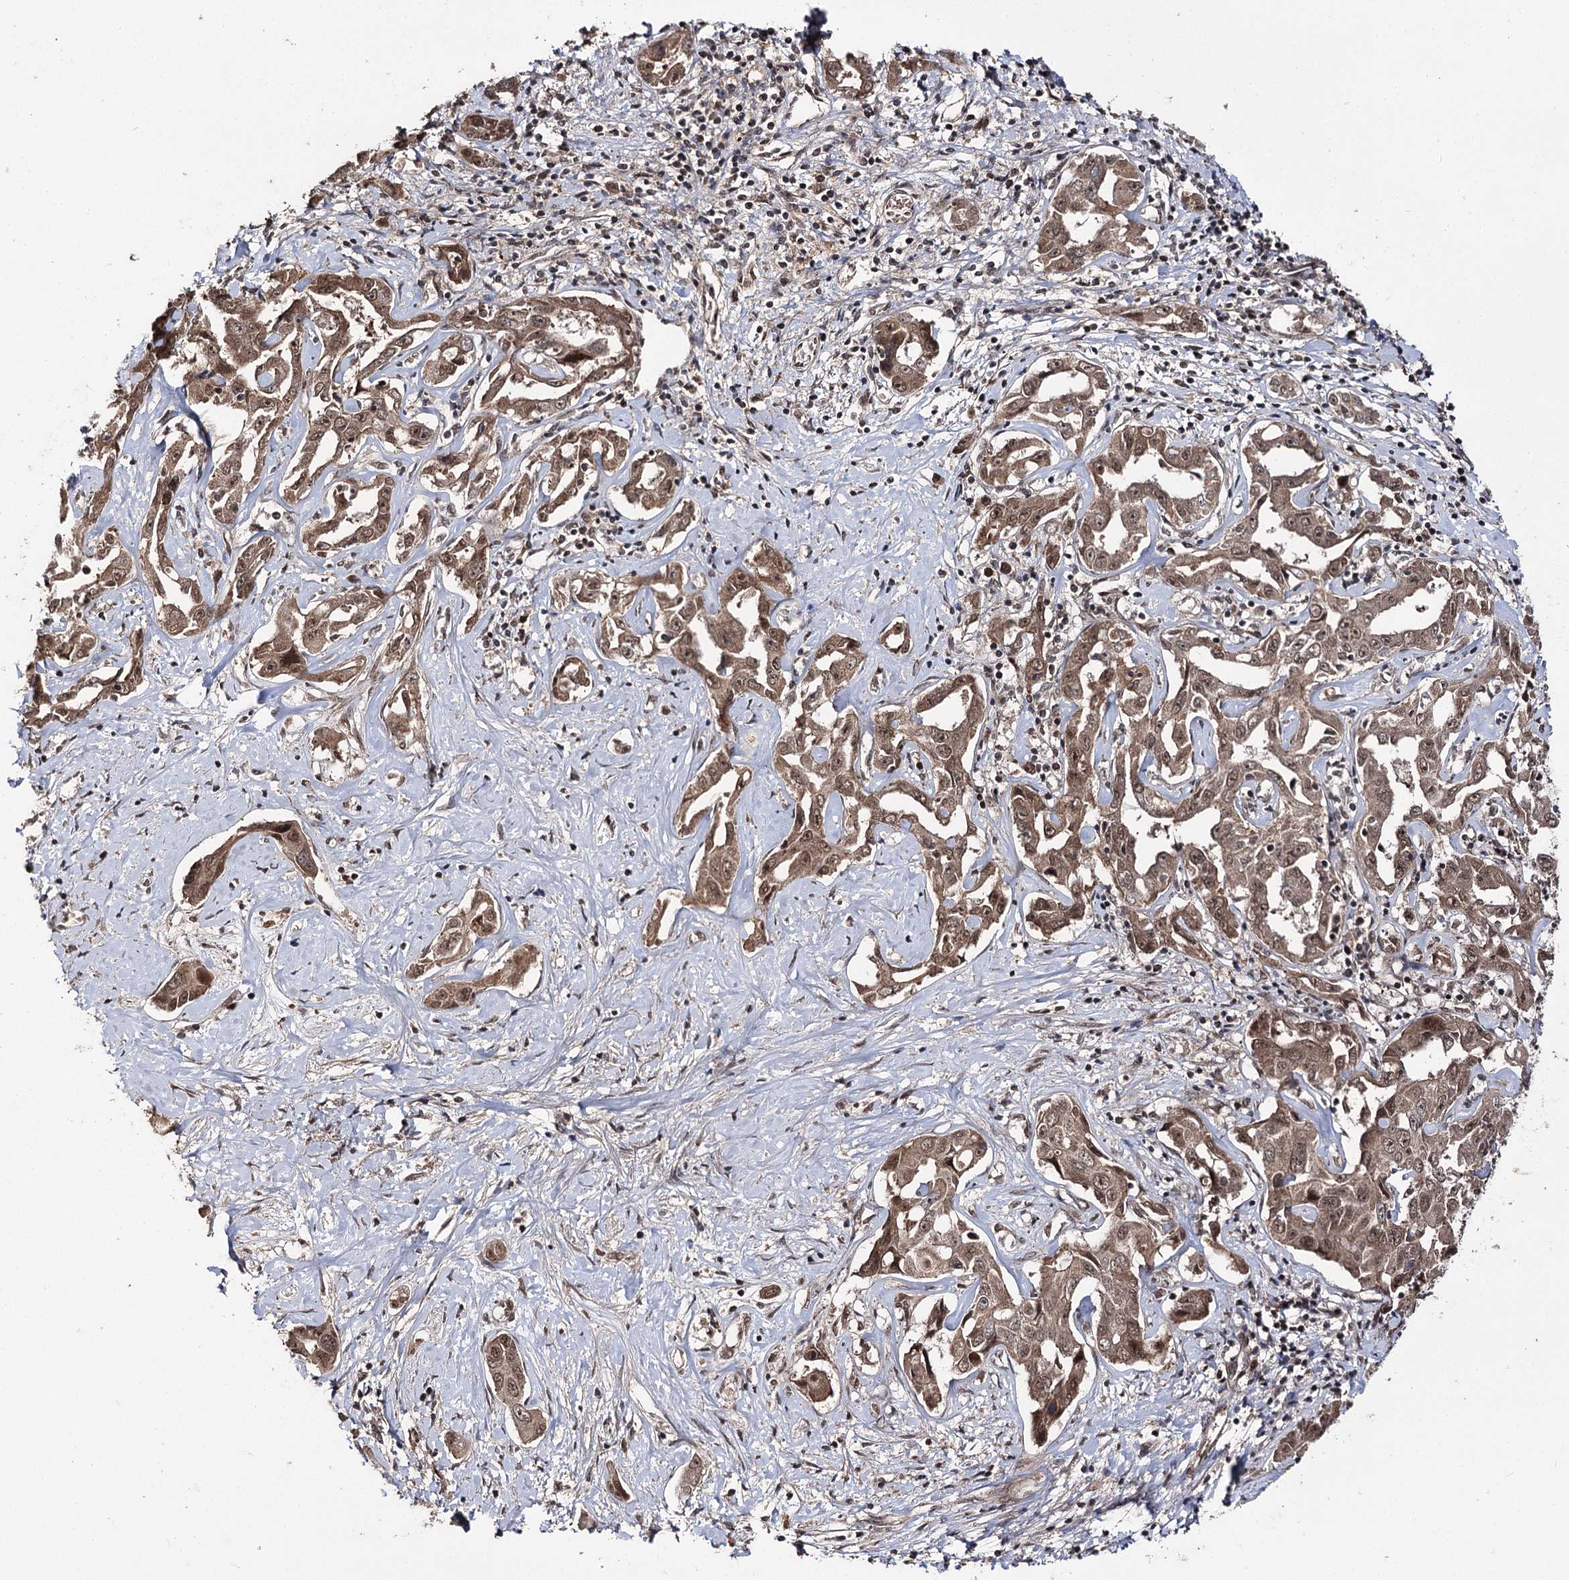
{"staining": {"intensity": "moderate", "quantity": ">75%", "location": "cytoplasmic/membranous,nuclear"}, "tissue": "liver cancer", "cell_type": "Tumor cells", "image_type": "cancer", "snomed": [{"axis": "morphology", "description": "Cholangiocarcinoma"}, {"axis": "topography", "description": "Liver"}], "caption": "High-power microscopy captured an immunohistochemistry micrograph of liver cancer (cholangiocarcinoma), revealing moderate cytoplasmic/membranous and nuclear staining in about >75% of tumor cells. (IHC, brightfield microscopy, high magnification).", "gene": "FAM53B", "patient": {"sex": "male", "age": 59}}